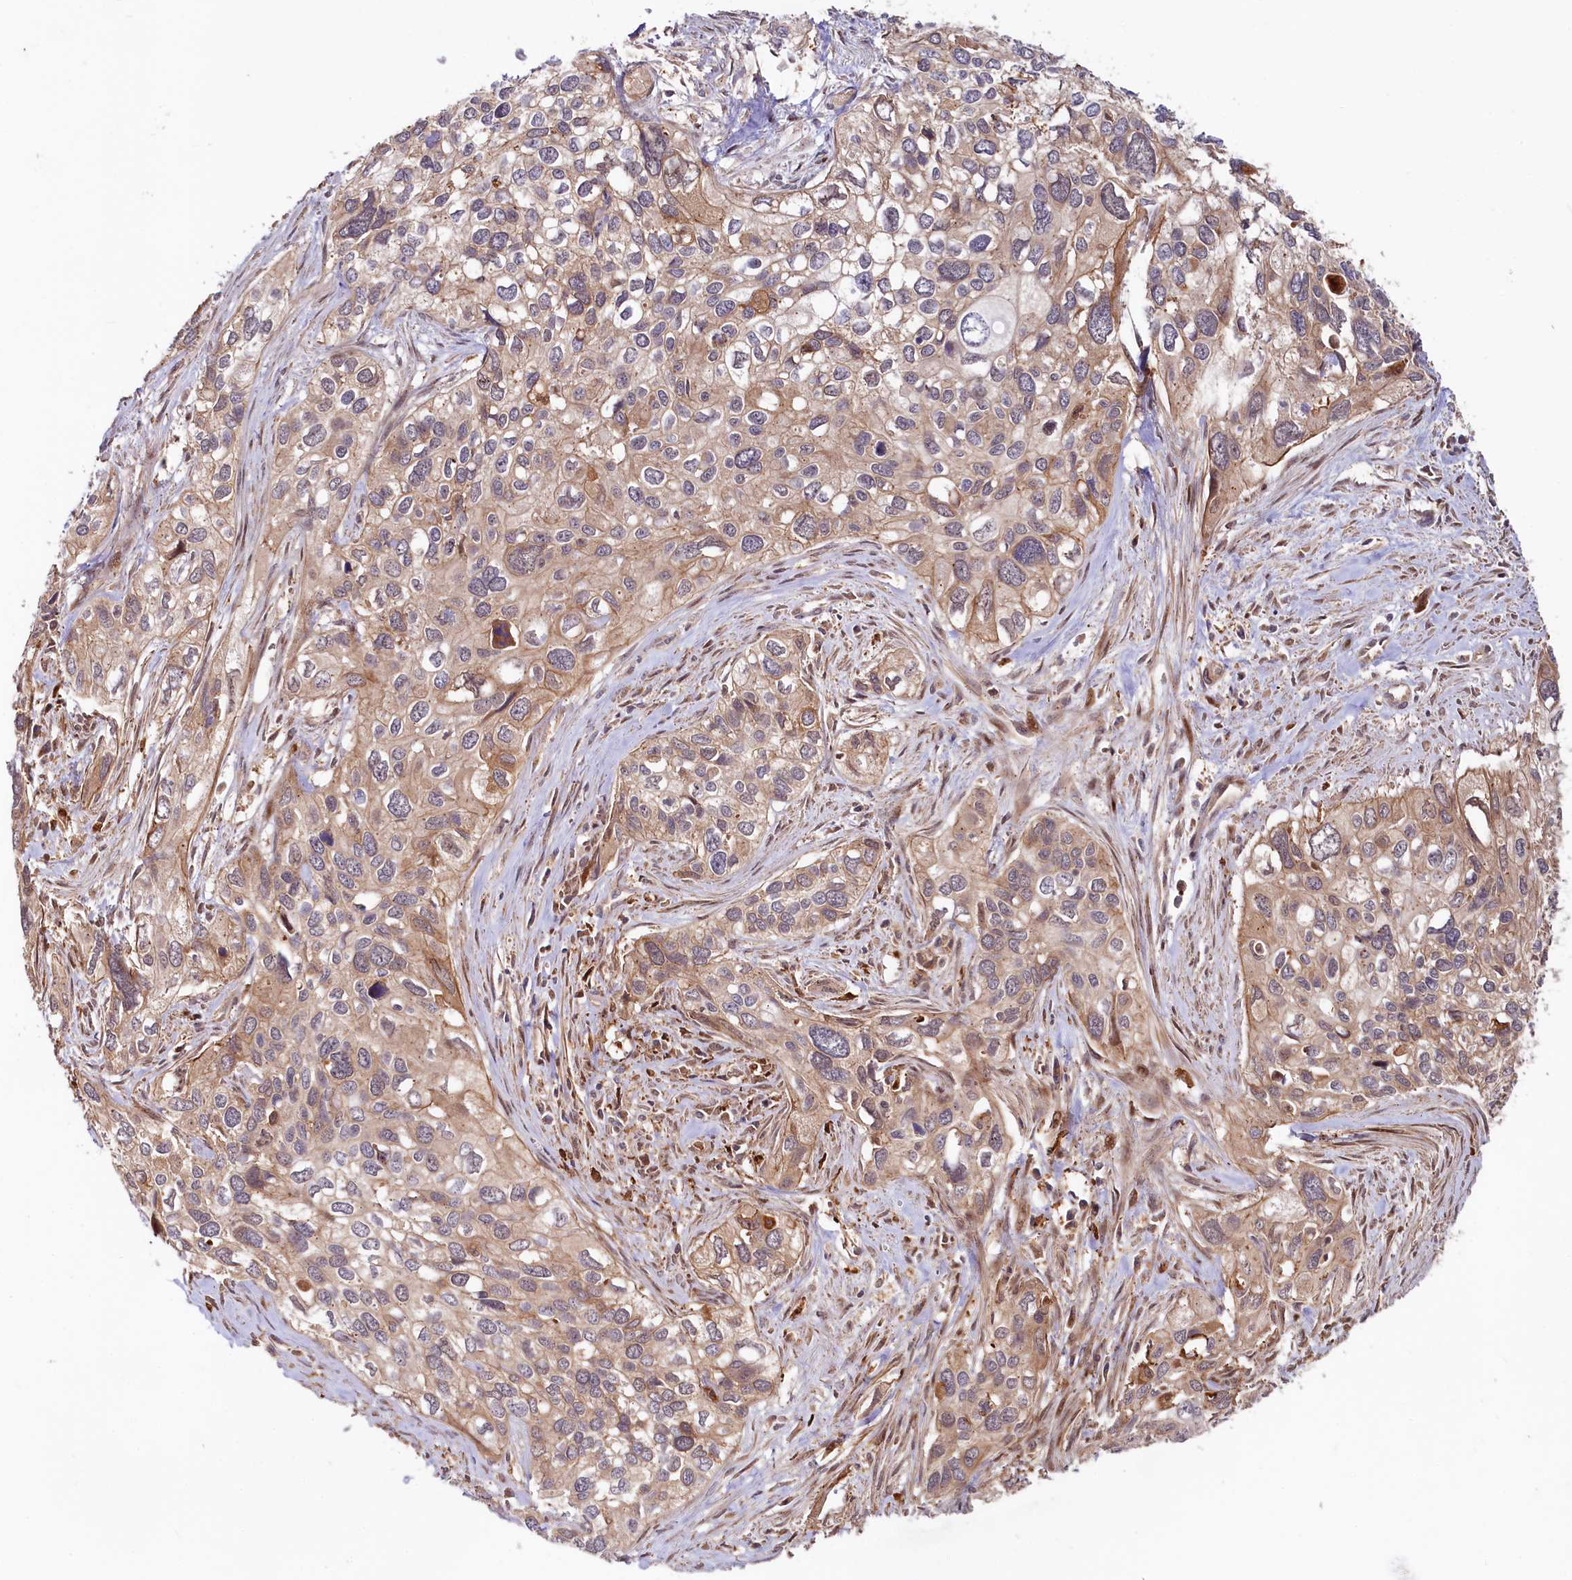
{"staining": {"intensity": "moderate", "quantity": ">75%", "location": "cytoplasmic/membranous"}, "tissue": "cervical cancer", "cell_type": "Tumor cells", "image_type": "cancer", "snomed": [{"axis": "morphology", "description": "Squamous cell carcinoma, NOS"}, {"axis": "topography", "description": "Cervix"}], "caption": "IHC staining of cervical cancer (squamous cell carcinoma), which exhibits medium levels of moderate cytoplasmic/membranous staining in approximately >75% of tumor cells indicating moderate cytoplasmic/membranous protein staining. The staining was performed using DAB (3,3'-diaminobenzidine) (brown) for protein detection and nuclei were counterstained in hematoxylin (blue).", "gene": "NEDD1", "patient": {"sex": "female", "age": 55}}